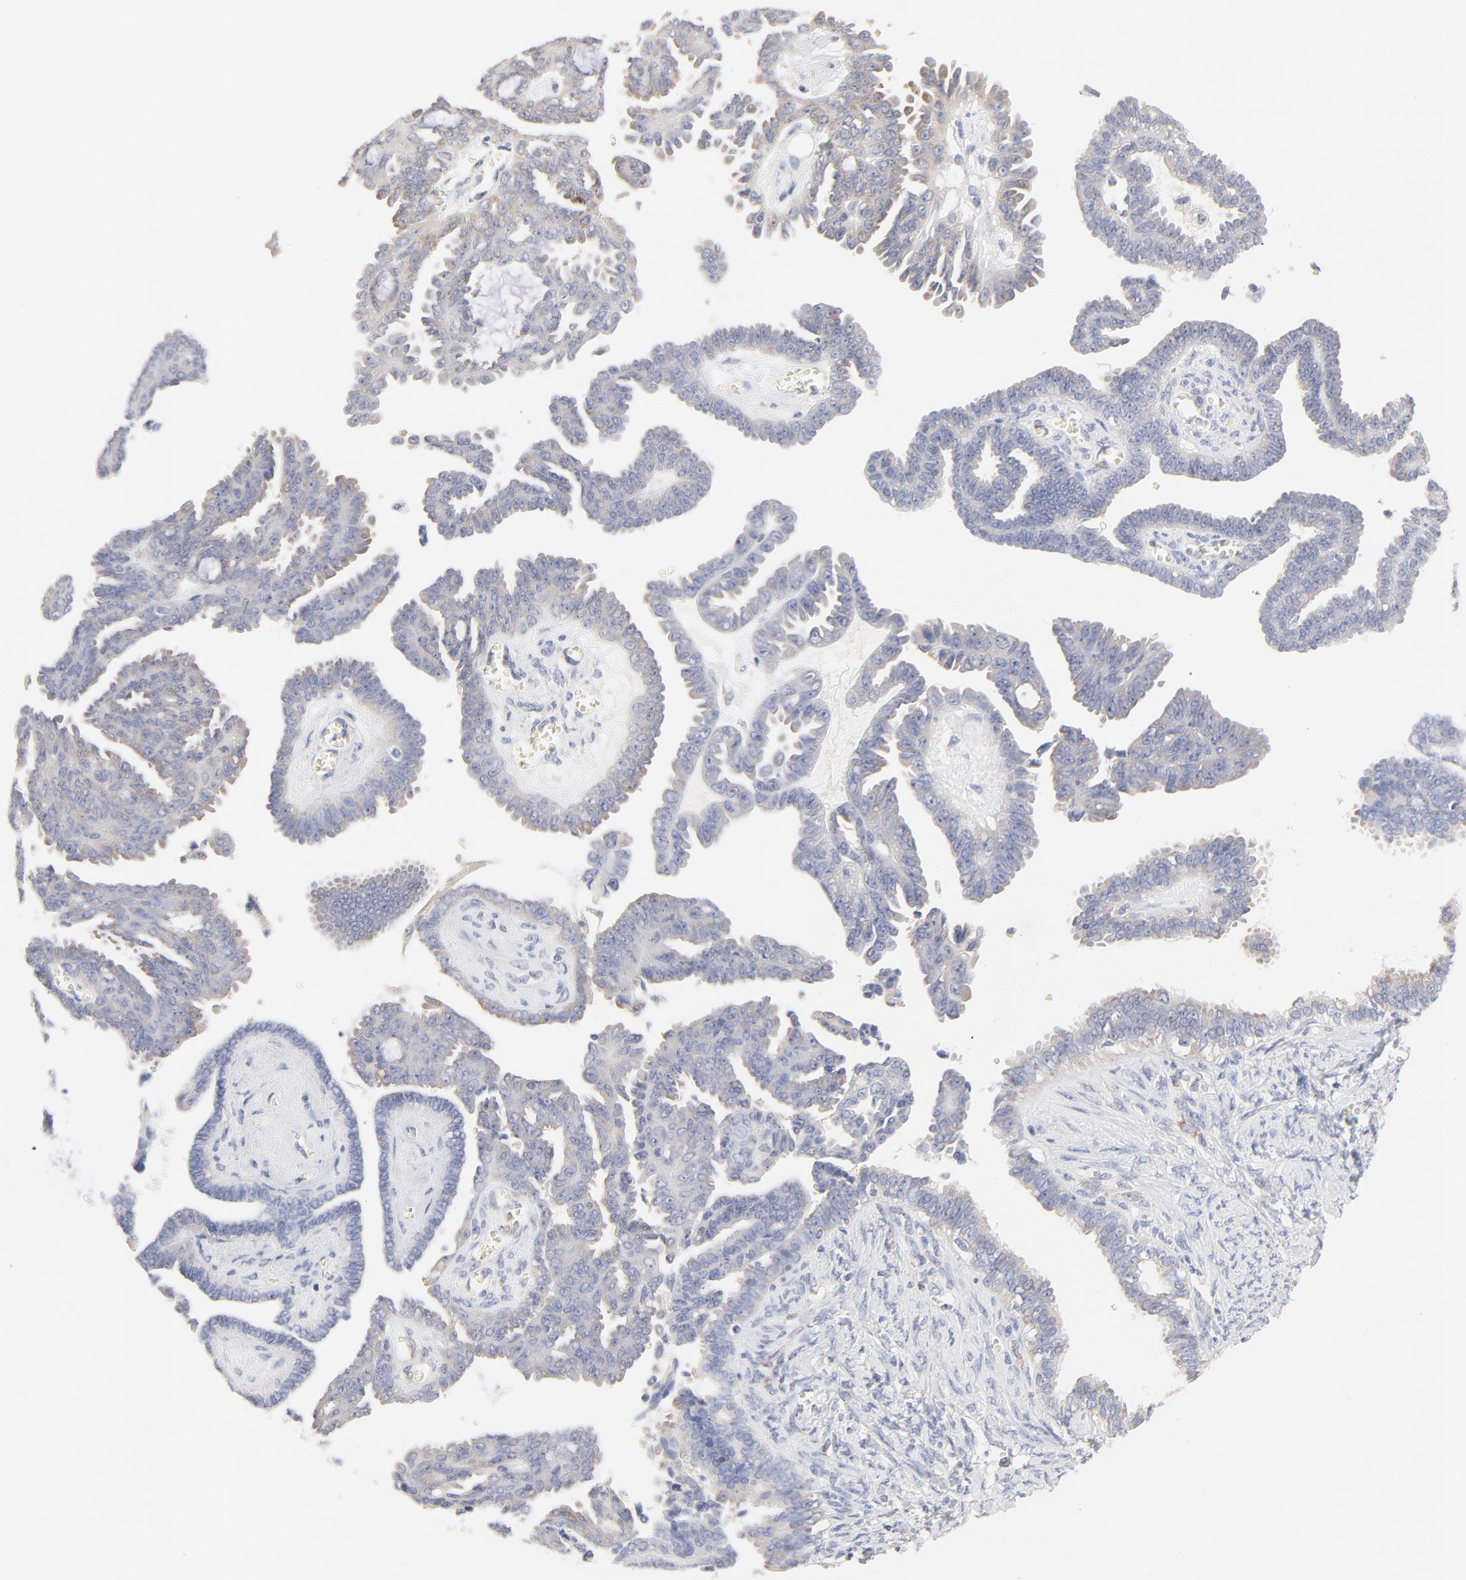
{"staining": {"intensity": "weak", "quantity": "25%-75%", "location": "cytoplasmic/membranous"}, "tissue": "ovarian cancer", "cell_type": "Tumor cells", "image_type": "cancer", "snomed": [{"axis": "morphology", "description": "Cystadenocarcinoma, serous, NOS"}, {"axis": "topography", "description": "Ovary"}], "caption": "The image shows immunohistochemical staining of ovarian cancer (serous cystadenocarcinoma). There is weak cytoplasmic/membranous positivity is appreciated in about 25%-75% of tumor cells. Nuclei are stained in blue.", "gene": "MTERF2", "patient": {"sex": "female", "age": 71}}